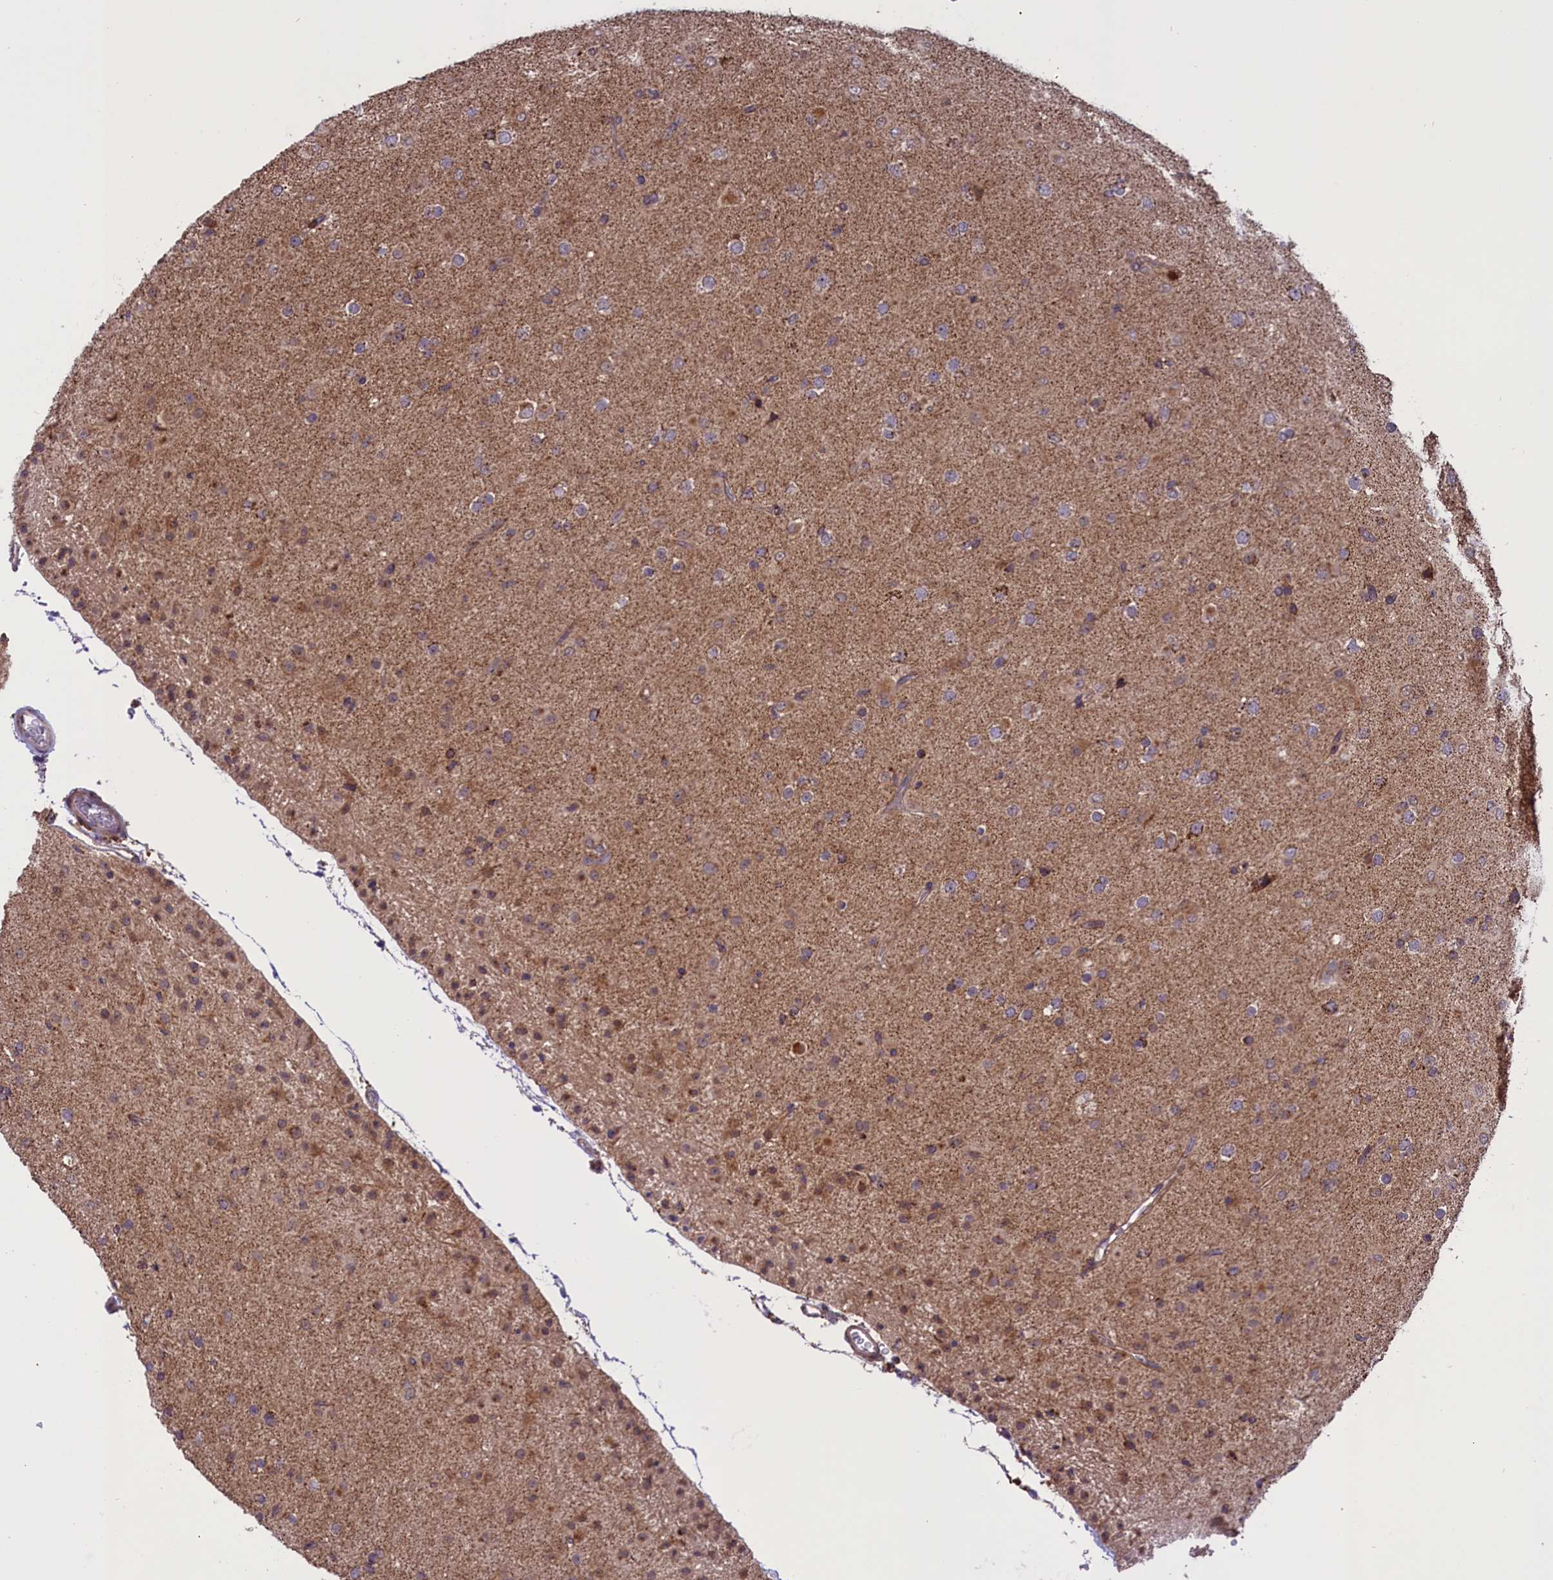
{"staining": {"intensity": "moderate", "quantity": ">75%", "location": "cytoplasmic/membranous"}, "tissue": "glioma", "cell_type": "Tumor cells", "image_type": "cancer", "snomed": [{"axis": "morphology", "description": "Glioma, malignant, Low grade"}, {"axis": "topography", "description": "Brain"}], "caption": "High-power microscopy captured an immunohistochemistry (IHC) micrograph of glioma, revealing moderate cytoplasmic/membranous positivity in about >75% of tumor cells. The protein is stained brown, and the nuclei are stained in blue (DAB IHC with brightfield microscopy, high magnification).", "gene": "GLRX5", "patient": {"sex": "male", "age": 65}}